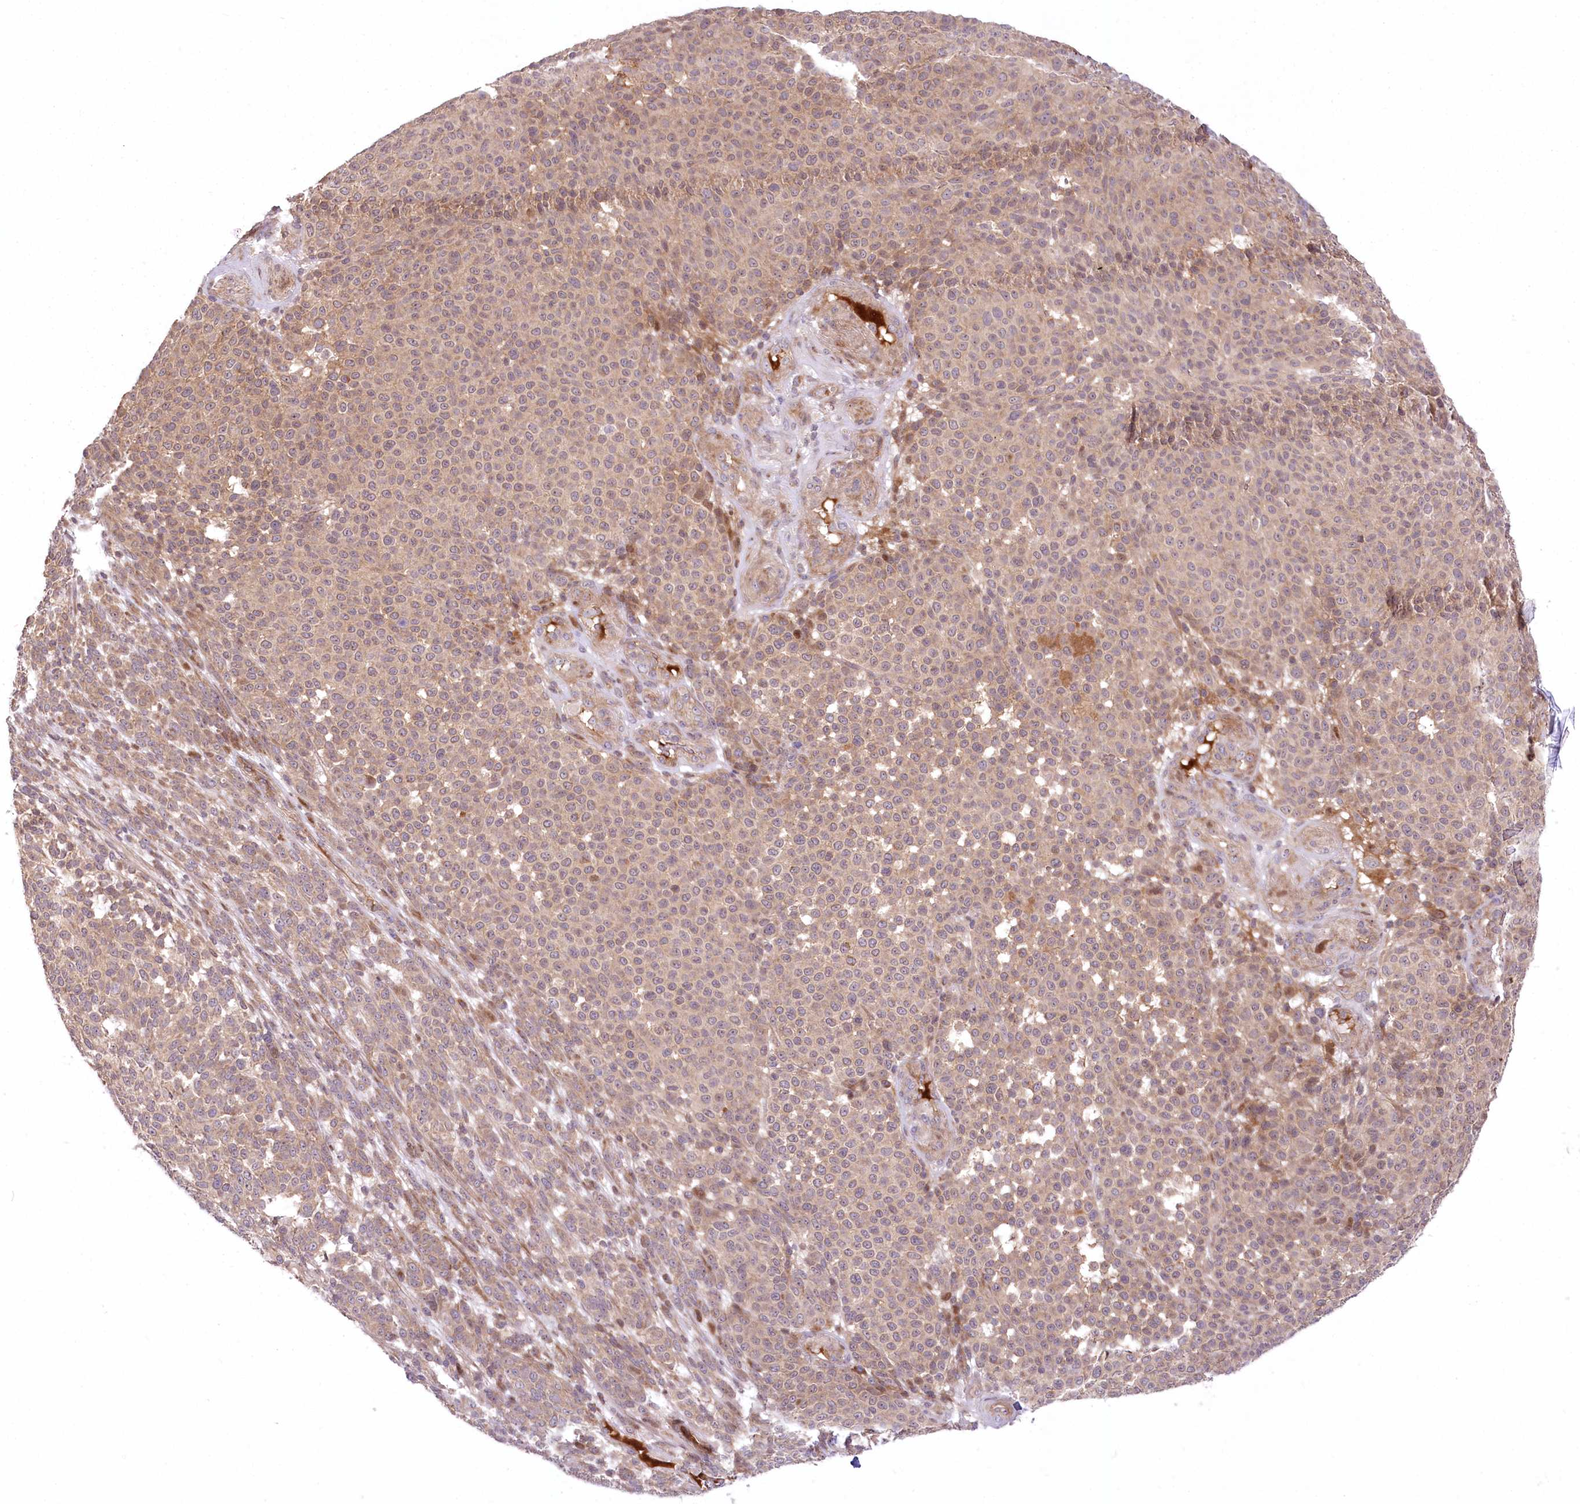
{"staining": {"intensity": "weak", "quantity": "25%-75%", "location": "cytoplasmic/membranous"}, "tissue": "melanoma", "cell_type": "Tumor cells", "image_type": "cancer", "snomed": [{"axis": "morphology", "description": "Malignant melanoma, NOS"}, {"axis": "topography", "description": "Skin"}], "caption": "Melanoma was stained to show a protein in brown. There is low levels of weak cytoplasmic/membranous expression in about 25%-75% of tumor cells.", "gene": "PSTK", "patient": {"sex": "male", "age": 49}}